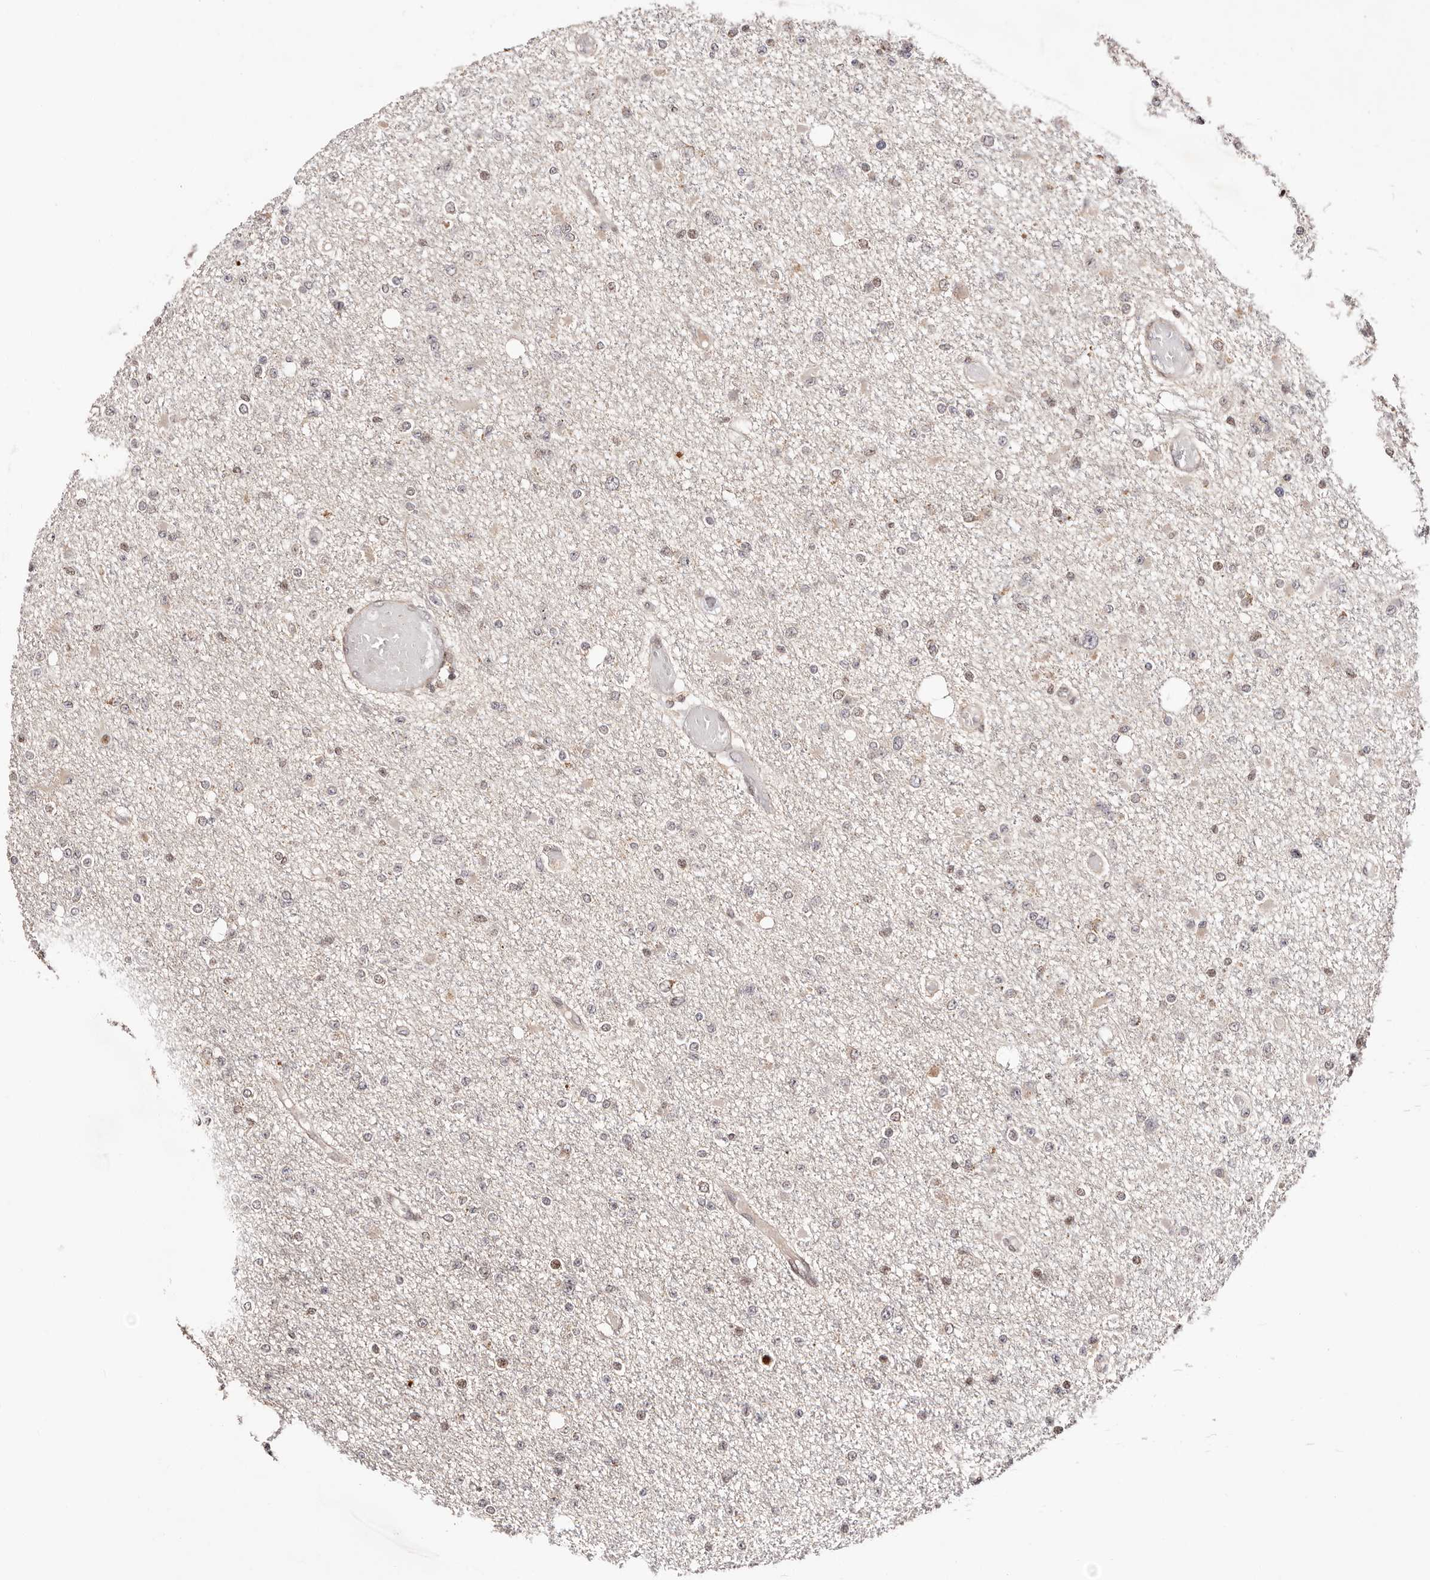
{"staining": {"intensity": "weak", "quantity": "<25%", "location": "nuclear"}, "tissue": "glioma", "cell_type": "Tumor cells", "image_type": "cancer", "snomed": [{"axis": "morphology", "description": "Glioma, malignant, Low grade"}, {"axis": "topography", "description": "Brain"}], "caption": "An image of human low-grade glioma (malignant) is negative for staining in tumor cells.", "gene": "HIVEP3", "patient": {"sex": "female", "age": 22}}